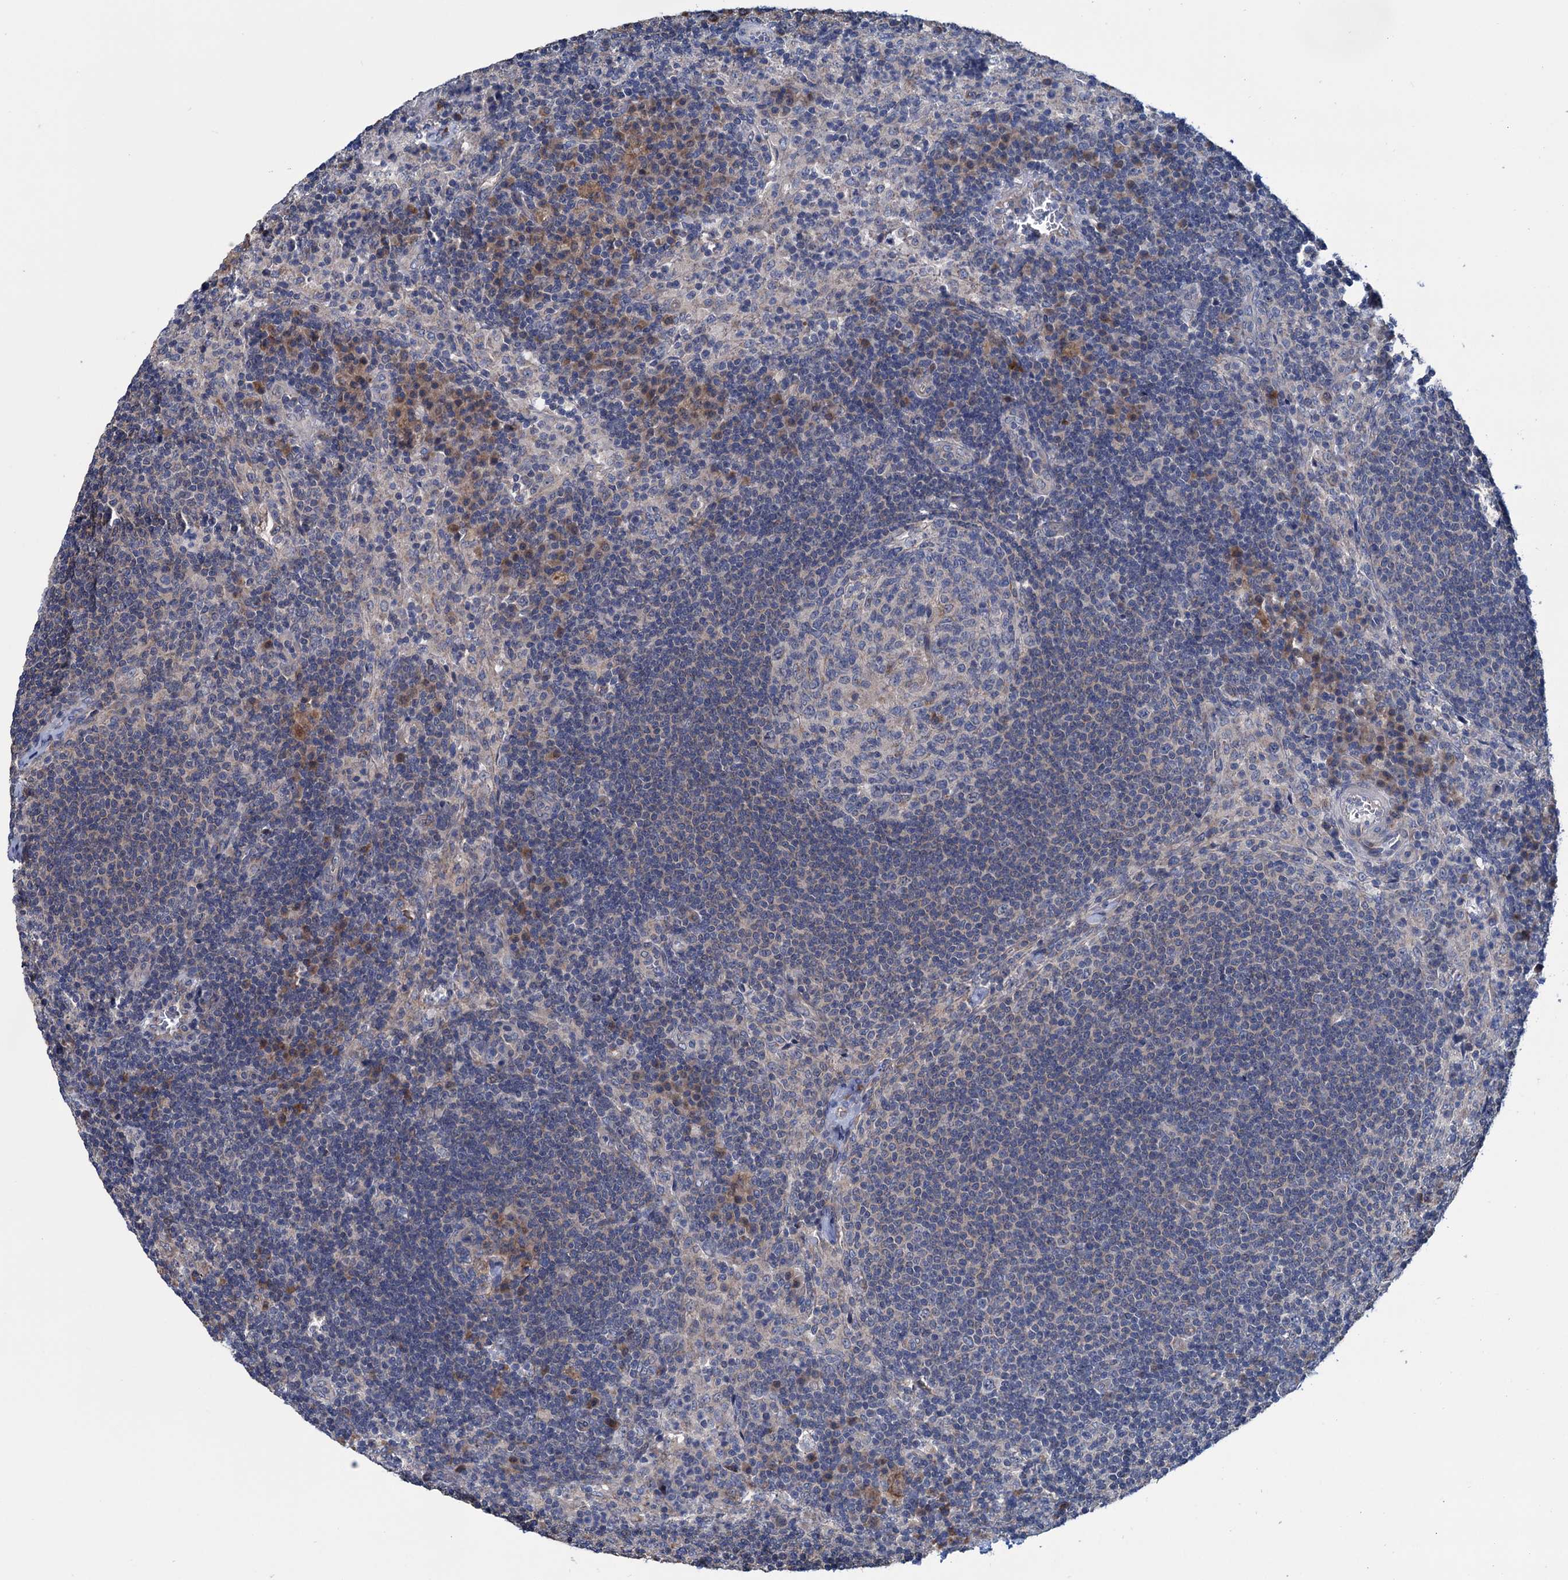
{"staining": {"intensity": "negative", "quantity": "none", "location": "none"}, "tissue": "lymph node", "cell_type": "Germinal center cells", "image_type": "normal", "snomed": [{"axis": "morphology", "description": "Normal tissue, NOS"}, {"axis": "topography", "description": "Lymph node"}], "caption": "This histopathology image is of normal lymph node stained with immunohistochemistry (IHC) to label a protein in brown with the nuclei are counter-stained blue. There is no expression in germinal center cells.", "gene": "EYA4", "patient": {"sex": "female", "age": 70}}